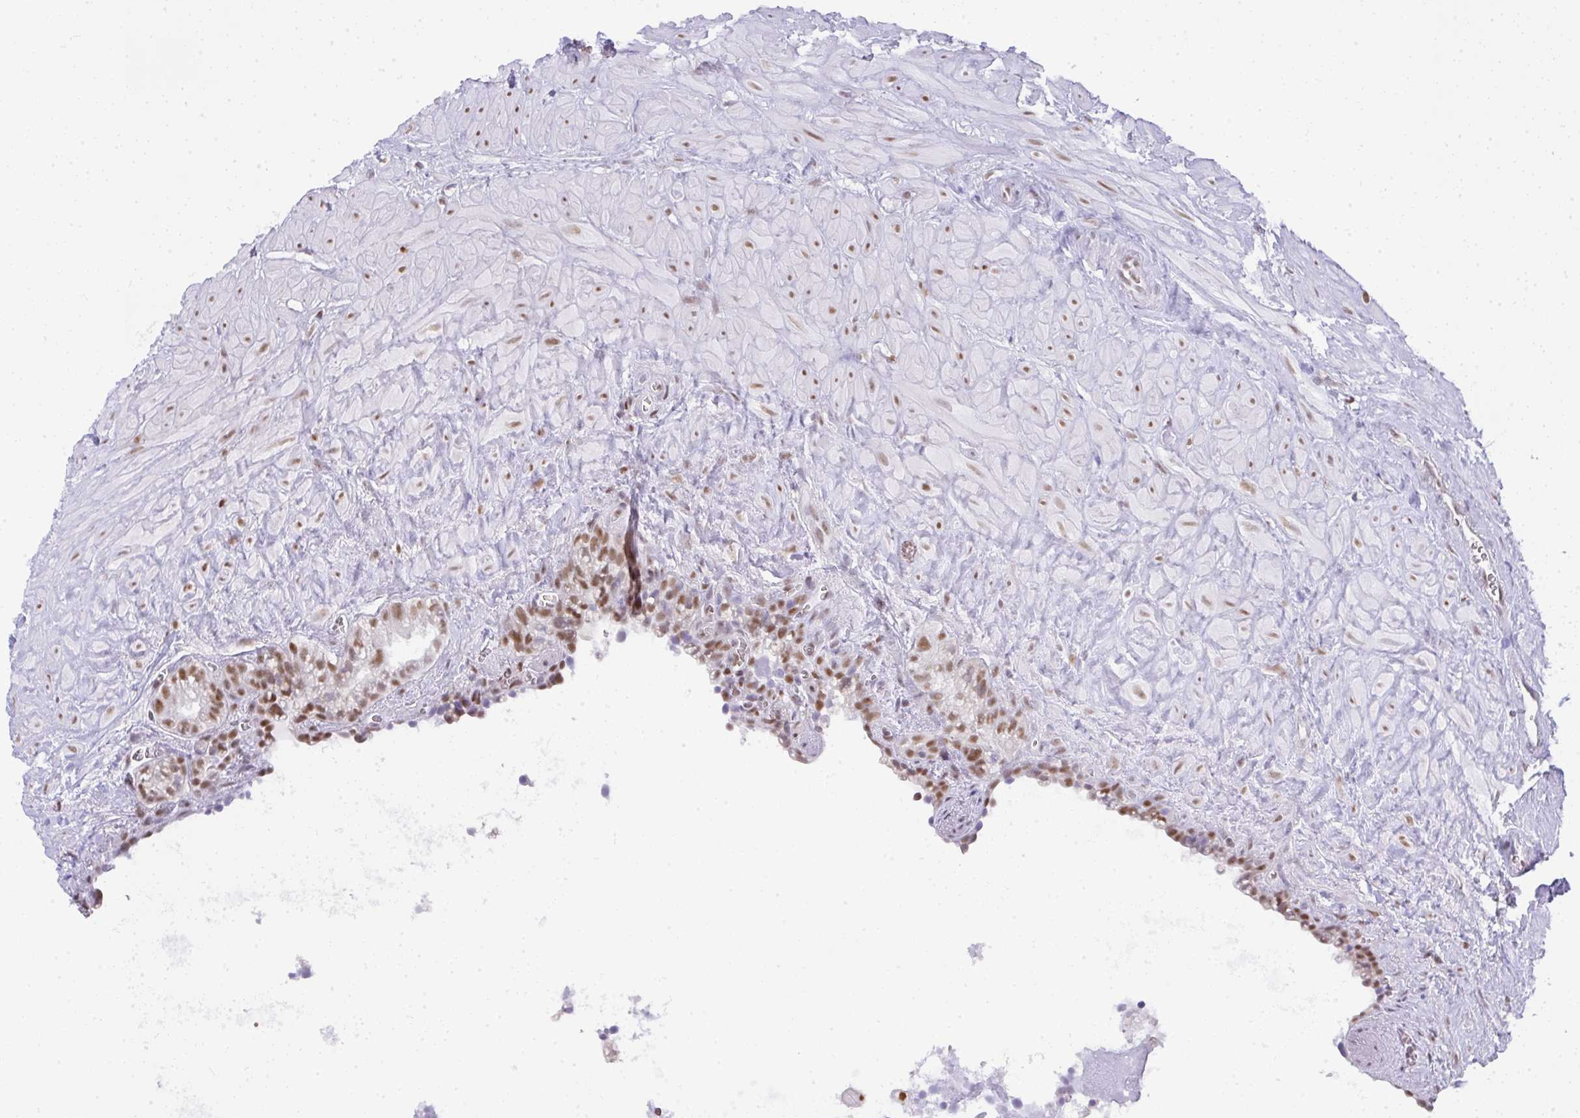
{"staining": {"intensity": "moderate", "quantity": ">75%", "location": "nuclear"}, "tissue": "seminal vesicle", "cell_type": "Glandular cells", "image_type": "normal", "snomed": [{"axis": "morphology", "description": "Normal tissue, NOS"}, {"axis": "topography", "description": "Seminal veicle"}], "caption": "Immunohistochemical staining of unremarkable seminal vesicle reveals medium levels of moderate nuclear positivity in approximately >75% of glandular cells. (IHC, brightfield microscopy, high magnification).", "gene": "BBX", "patient": {"sex": "male", "age": 76}}